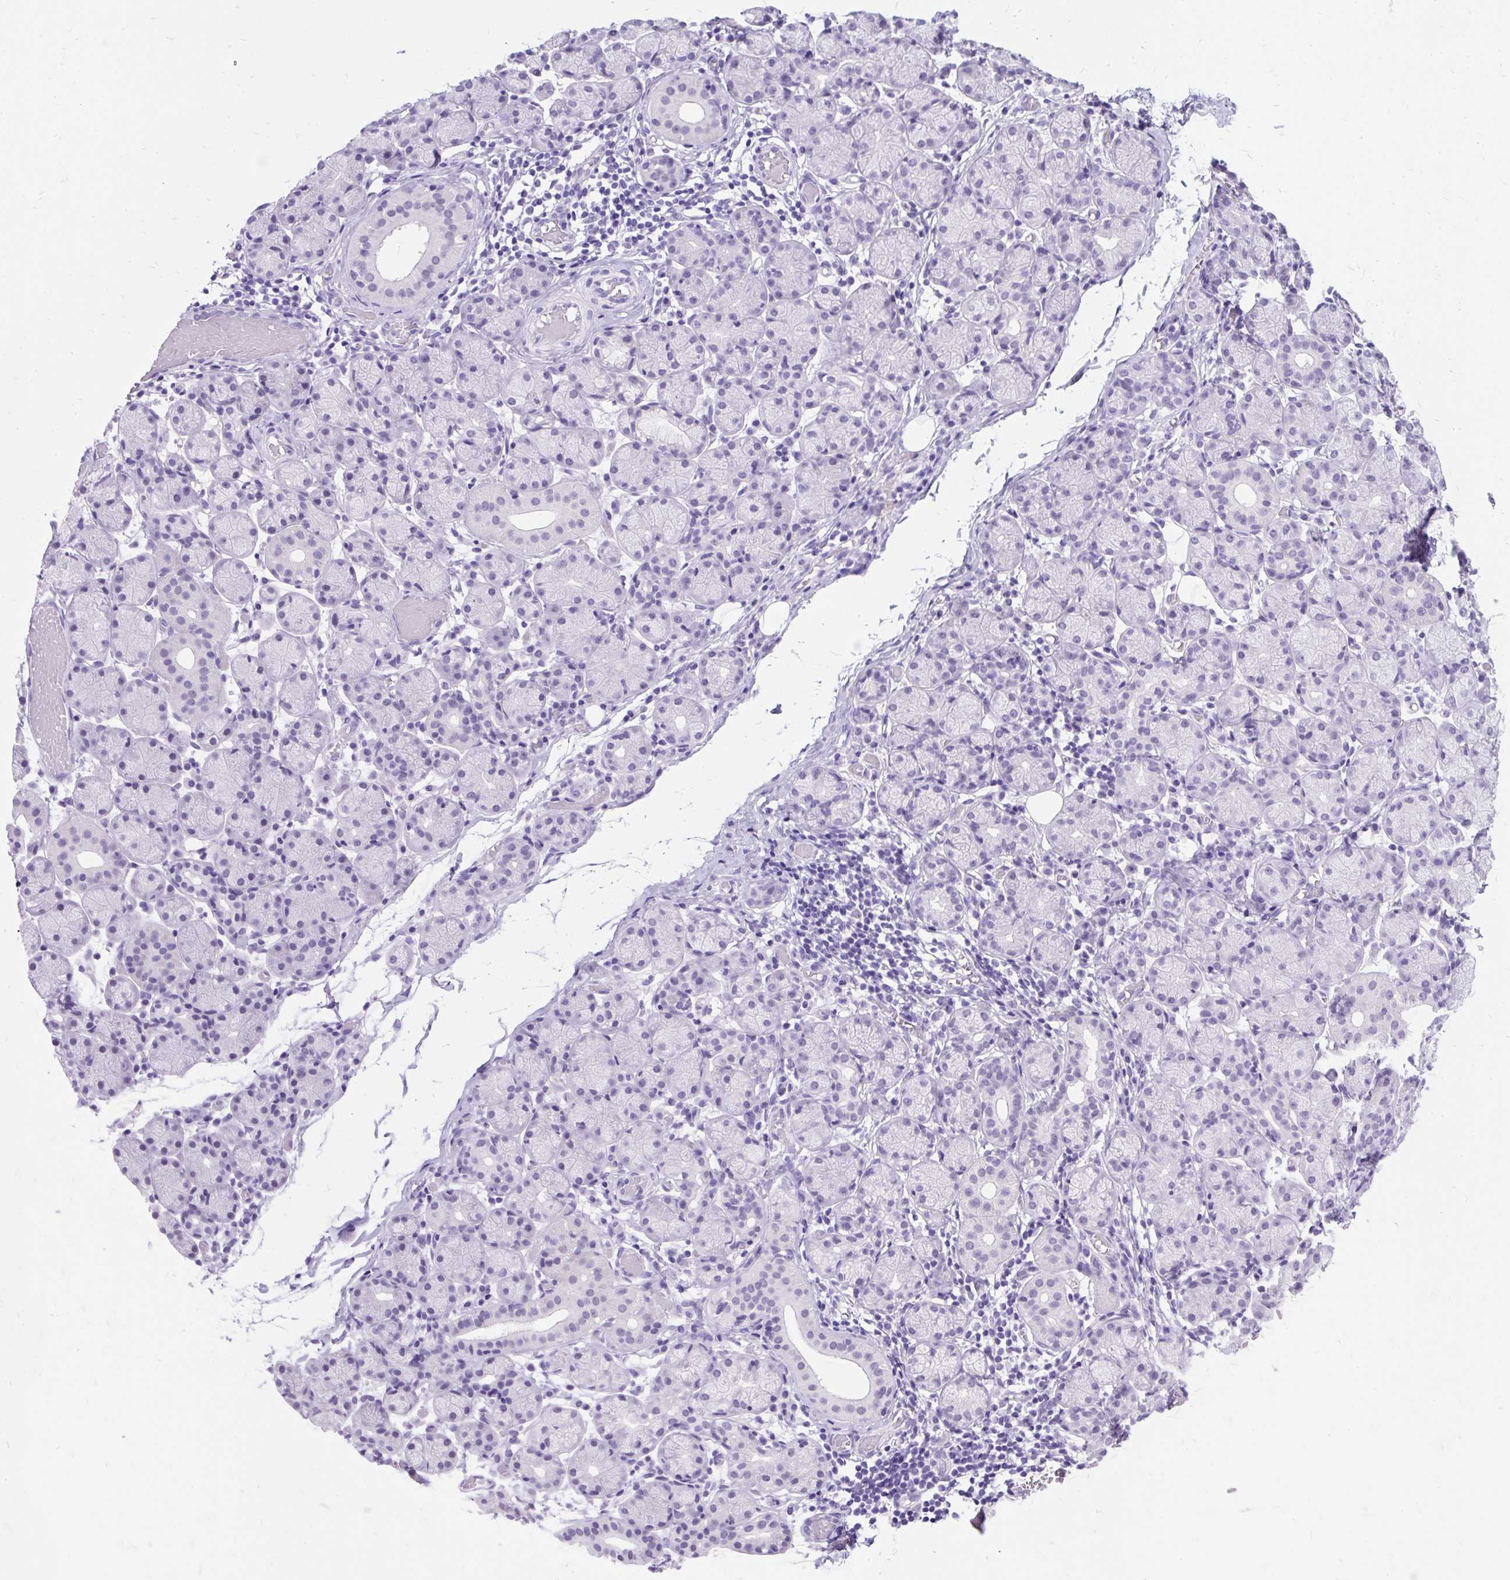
{"staining": {"intensity": "negative", "quantity": "none", "location": "none"}, "tissue": "salivary gland", "cell_type": "Glandular cells", "image_type": "normal", "snomed": [{"axis": "morphology", "description": "Normal tissue, NOS"}, {"axis": "topography", "description": "Salivary gland"}], "caption": "Histopathology image shows no significant protein staining in glandular cells of unremarkable salivary gland. (DAB immunohistochemistry visualized using brightfield microscopy, high magnification).", "gene": "SCGB1A1", "patient": {"sex": "female", "age": 24}}